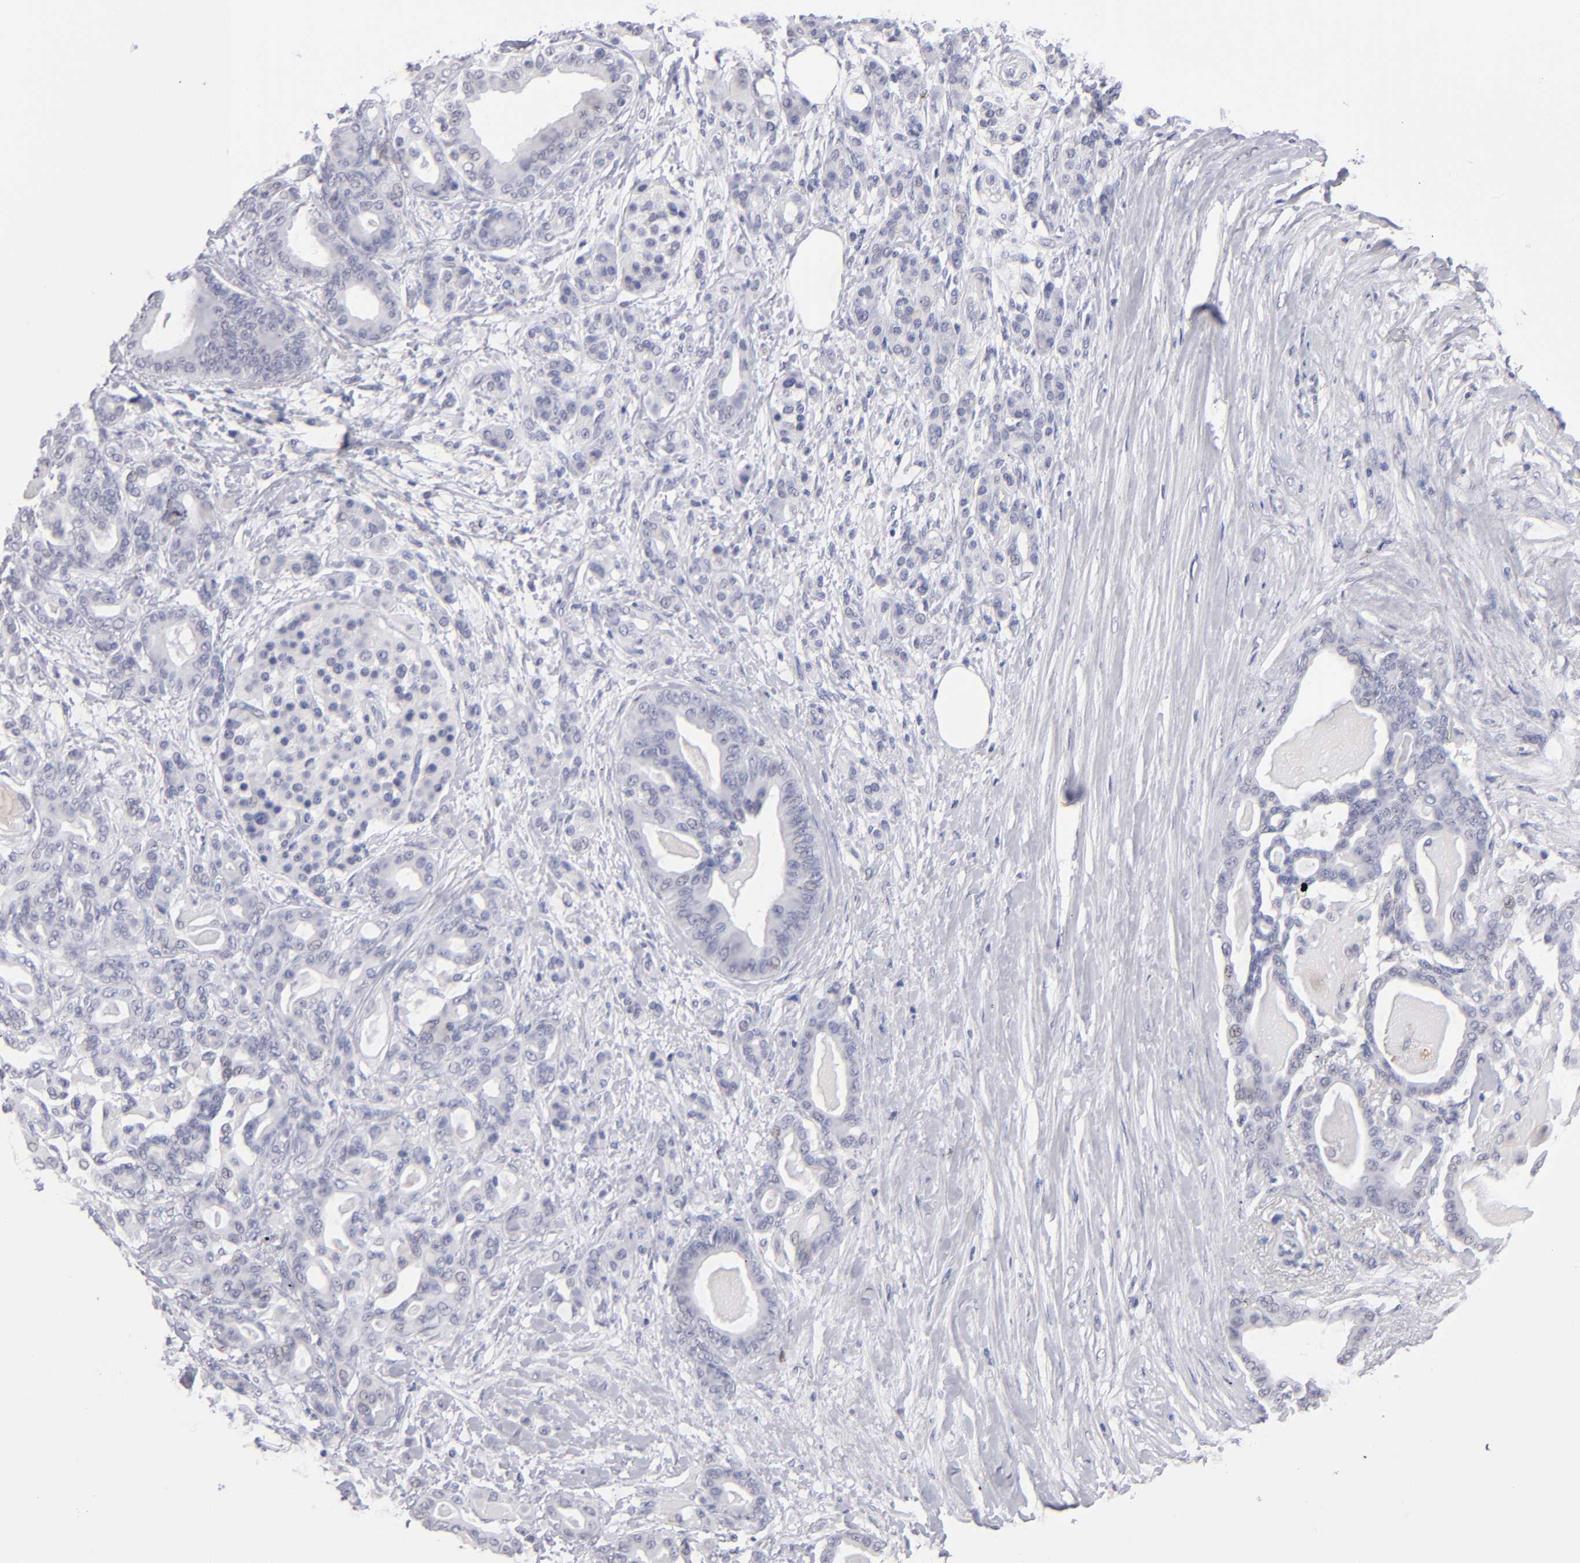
{"staining": {"intensity": "negative", "quantity": "none", "location": "none"}, "tissue": "pancreatic cancer", "cell_type": "Tumor cells", "image_type": "cancer", "snomed": [{"axis": "morphology", "description": "Adenocarcinoma, NOS"}, {"axis": "topography", "description": "Pancreas"}], "caption": "Tumor cells are negative for brown protein staining in adenocarcinoma (pancreatic). (DAB (3,3'-diaminobenzidine) immunohistochemistry with hematoxylin counter stain).", "gene": "TEX11", "patient": {"sex": "male", "age": 63}}